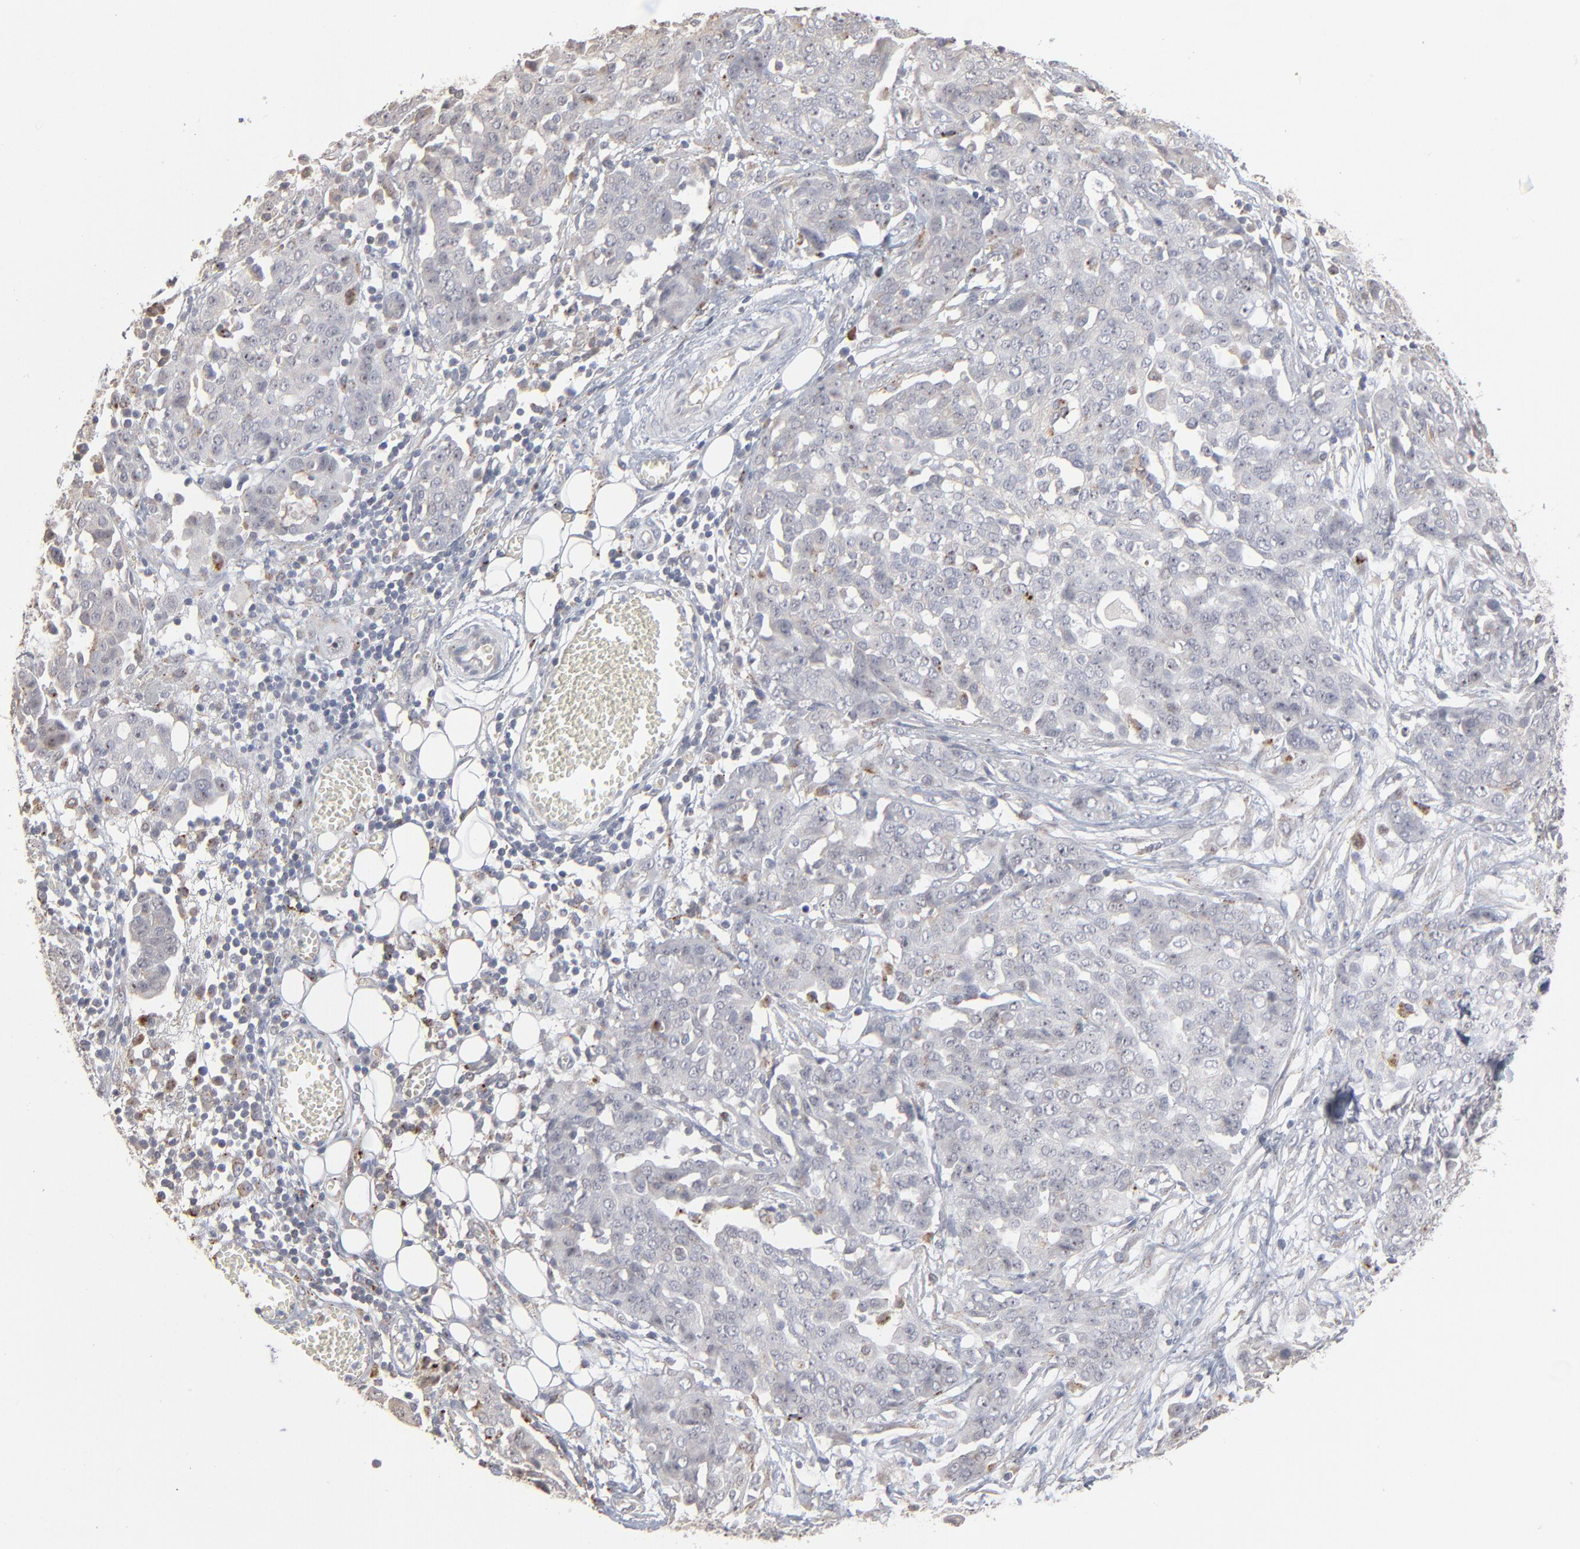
{"staining": {"intensity": "negative", "quantity": "none", "location": "none"}, "tissue": "ovarian cancer", "cell_type": "Tumor cells", "image_type": "cancer", "snomed": [{"axis": "morphology", "description": "Cystadenocarcinoma, serous, NOS"}, {"axis": "topography", "description": "Soft tissue"}, {"axis": "topography", "description": "Ovary"}], "caption": "DAB immunohistochemical staining of ovarian cancer (serous cystadenocarcinoma) demonstrates no significant staining in tumor cells.", "gene": "POMT2", "patient": {"sex": "female", "age": 57}}